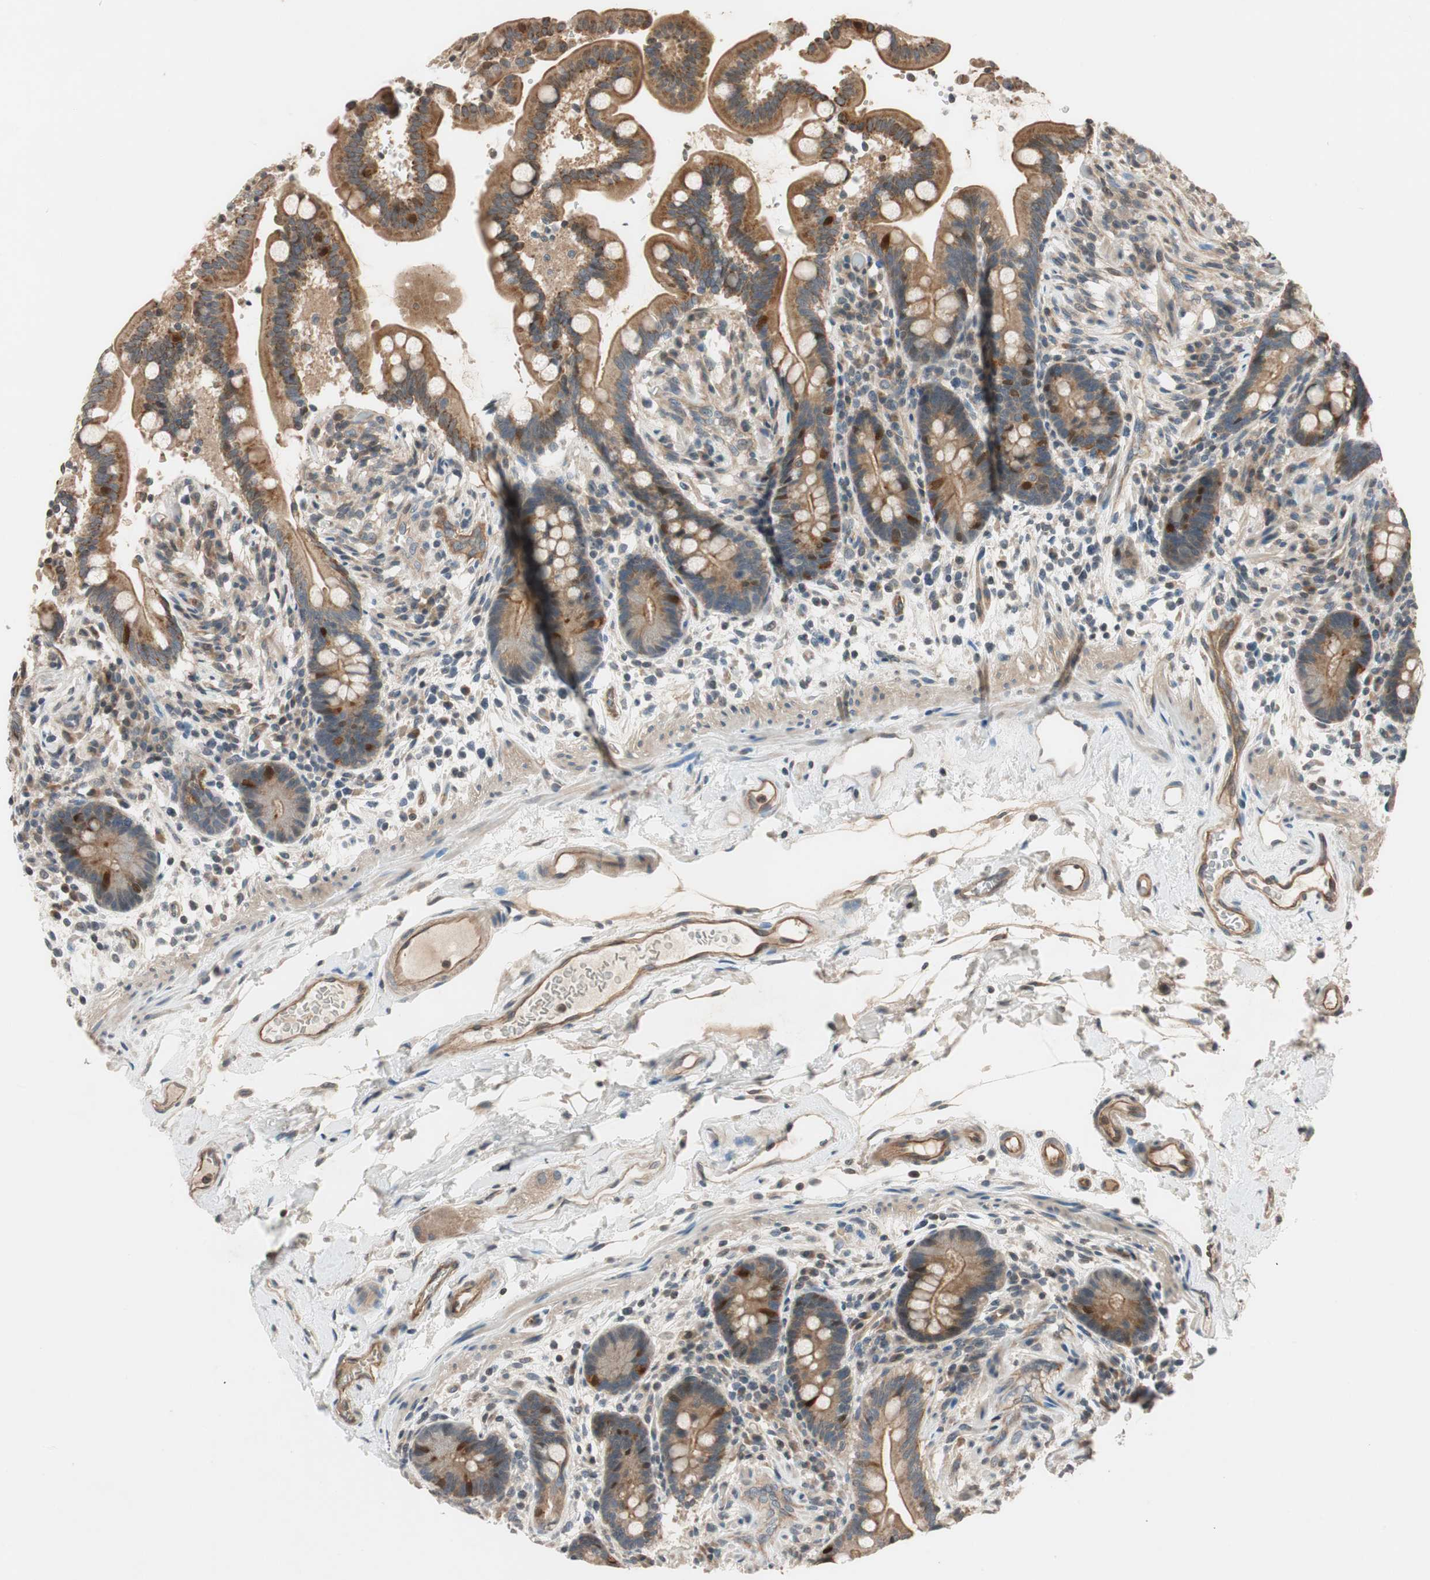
{"staining": {"intensity": "moderate", "quantity": ">75%", "location": "cytoplasmic/membranous"}, "tissue": "colon", "cell_type": "Endothelial cells", "image_type": "normal", "snomed": [{"axis": "morphology", "description": "Normal tissue, NOS"}, {"axis": "topography", "description": "Colon"}], "caption": "This is a histology image of immunohistochemistry (IHC) staining of unremarkable colon, which shows moderate positivity in the cytoplasmic/membranous of endothelial cells.", "gene": "GCLM", "patient": {"sex": "male", "age": 73}}